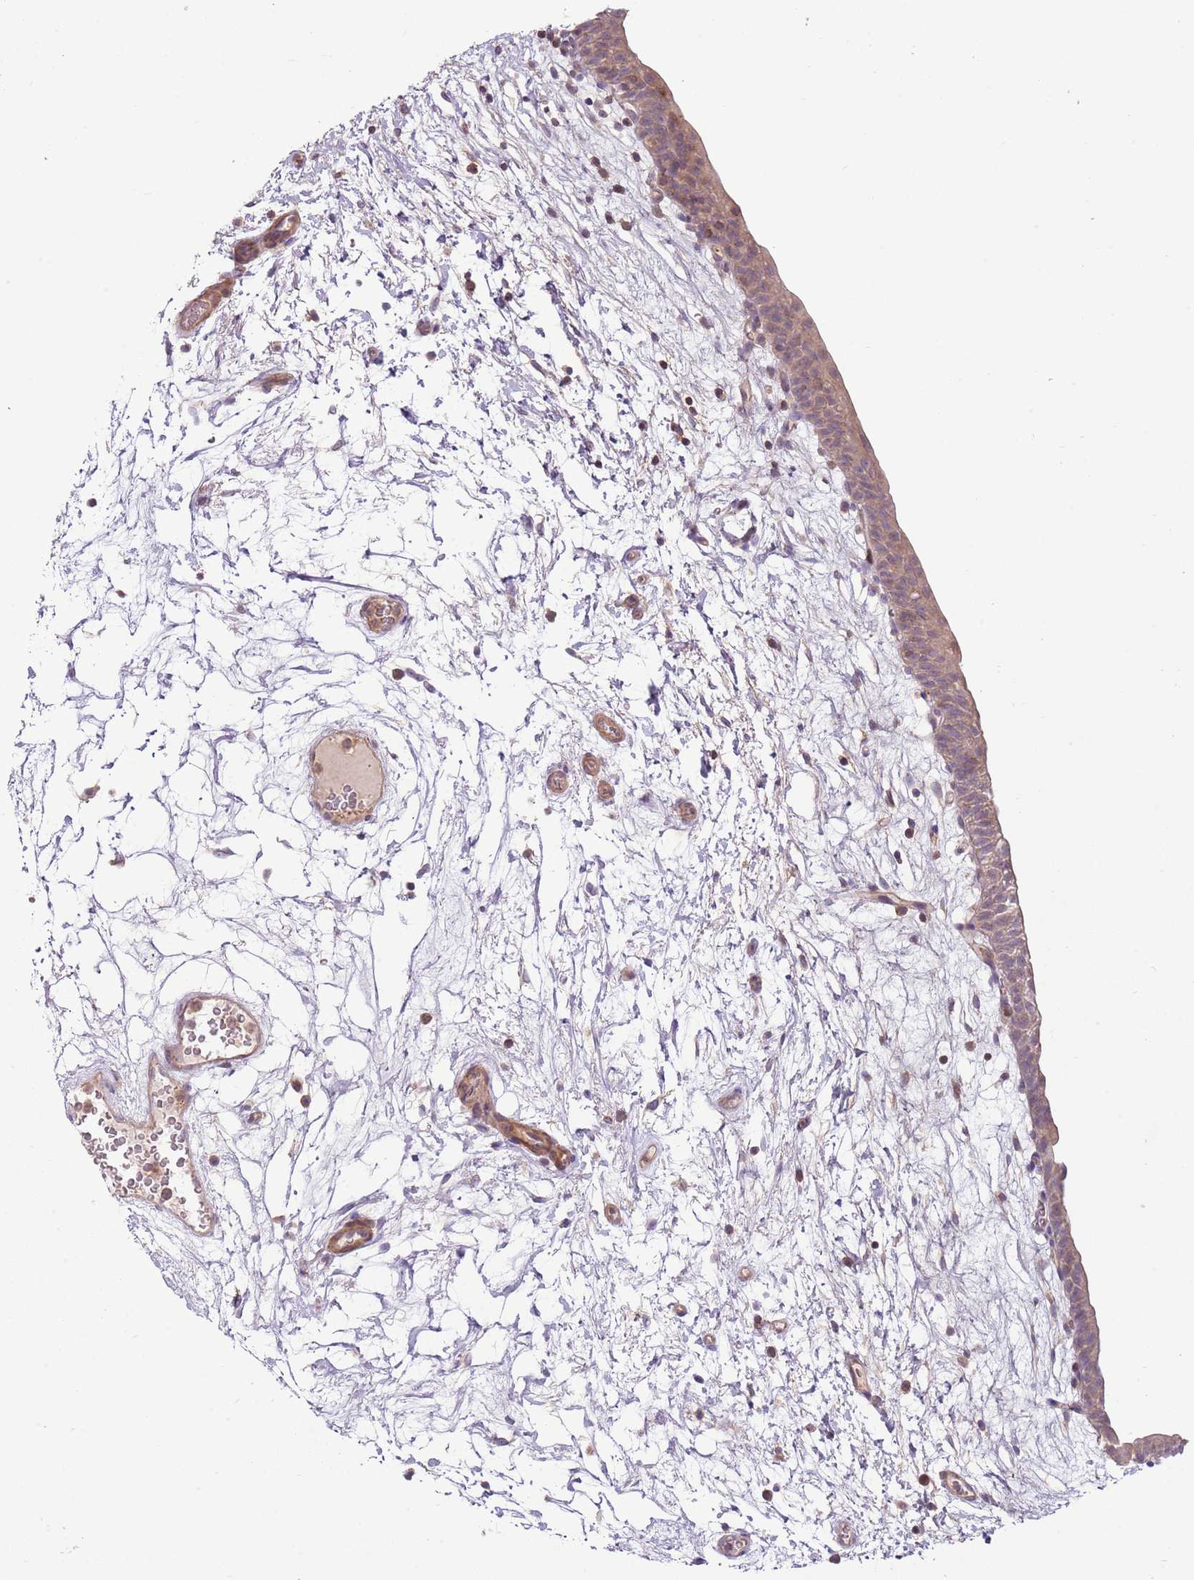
{"staining": {"intensity": "weak", "quantity": "25%-75%", "location": "cytoplasmic/membranous"}, "tissue": "urinary bladder", "cell_type": "Urothelial cells", "image_type": "normal", "snomed": [{"axis": "morphology", "description": "Normal tissue, NOS"}, {"axis": "topography", "description": "Urinary bladder"}], "caption": "Immunohistochemistry (IHC) histopathology image of normal urinary bladder: human urinary bladder stained using IHC displays low levels of weak protein expression localized specifically in the cytoplasmic/membranous of urothelial cells, appearing as a cytoplasmic/membranous brown color.", "gene": "DTD2", "patient": {"sex": "male", "age": 83}}